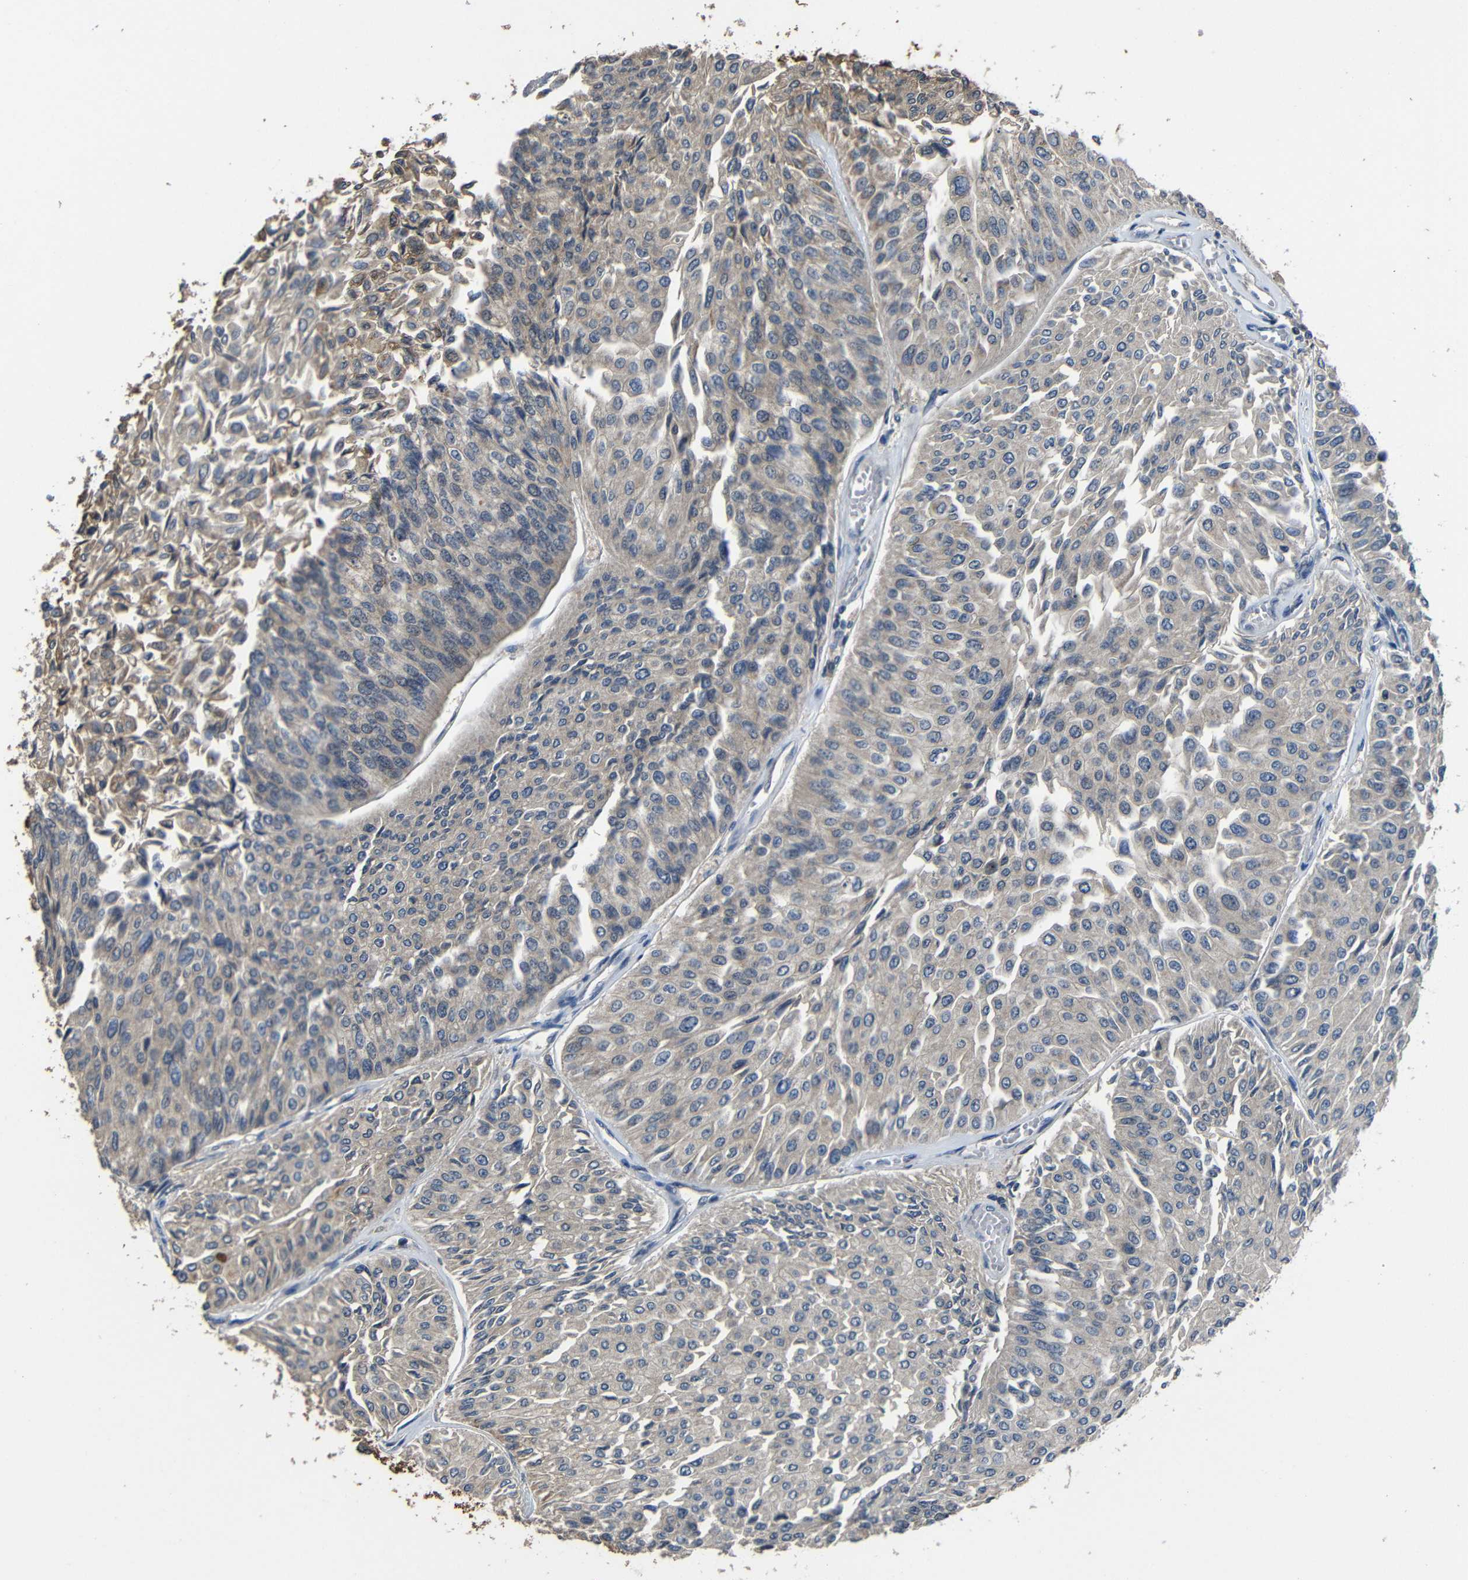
{"staining": {"intensity": "weak", "quantity": "<25%", "location": "cytoplasmic/membranous"}, "tissue": "urothelial cancer", "cell_type": "Tumor cells", "image_type": "cancer", "snomed": [{"axis": "morphology", "description": "Urothelial carcinoma, Low grade"}, {"axis": "topography", "description": "Urinary bladder"}], "caption": "Immunohistochemical staining of urothelial carcinoma (low-grade) demonstrates no significant positivity in tumor cells.", "gene": "C6orf89", "patient": {"sex": "male", "age": 67}}